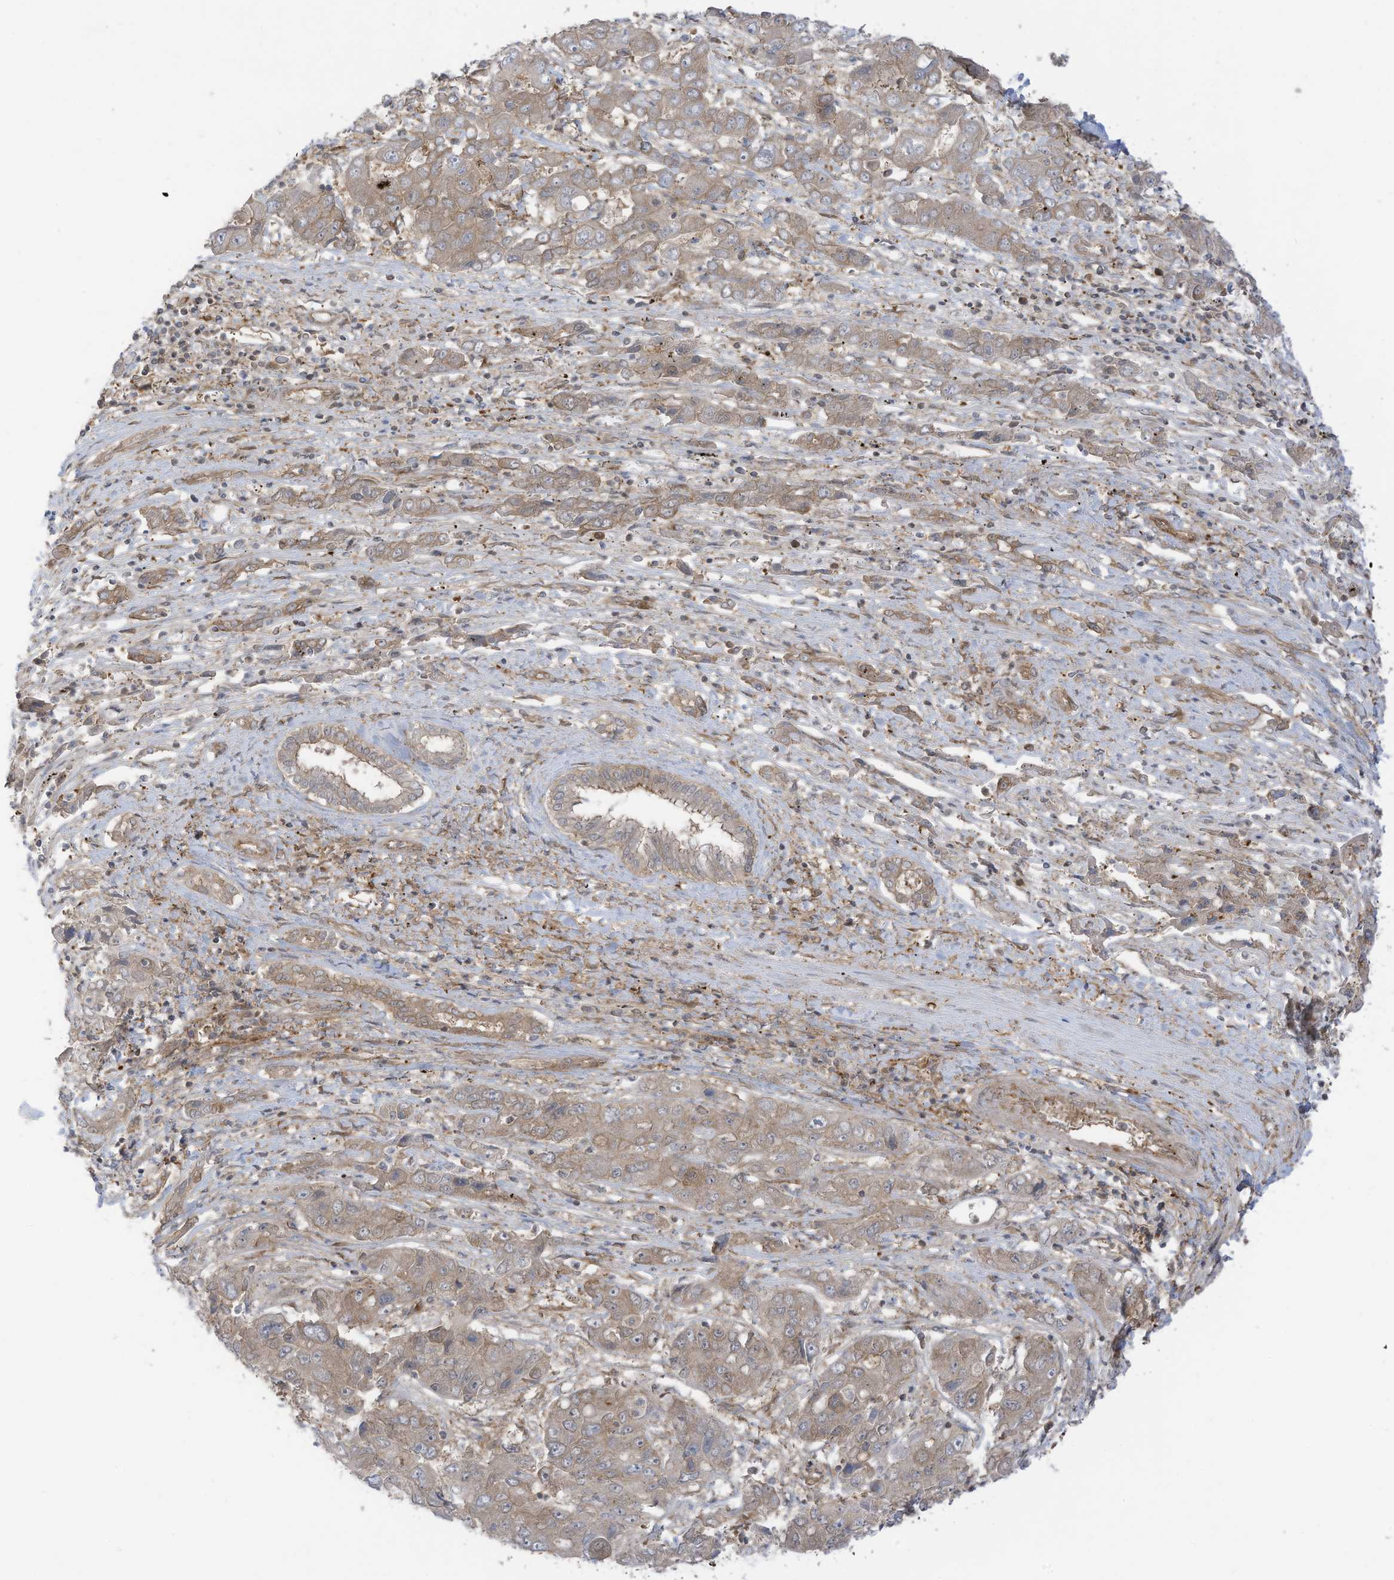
{"staining": {"intensity": "weak", "quantity": "<25%", "location": "cytoplasmic/membranous"}, "tissue": "liver cancer", "cell_type": "Tumor cells", "image_type": "cancer", "snomed": [{"axis": "morphology", "description": "Cholangiocarcinoma"}, {"axis": "topography", "description": "Liver"}], "caption": "DAB immunohistochemical staining of liver cholangiocarcinoma displays no significant expression in tumor cells.", "gene": "REPS1", "patient": {"sex": "male", "age": 67}}